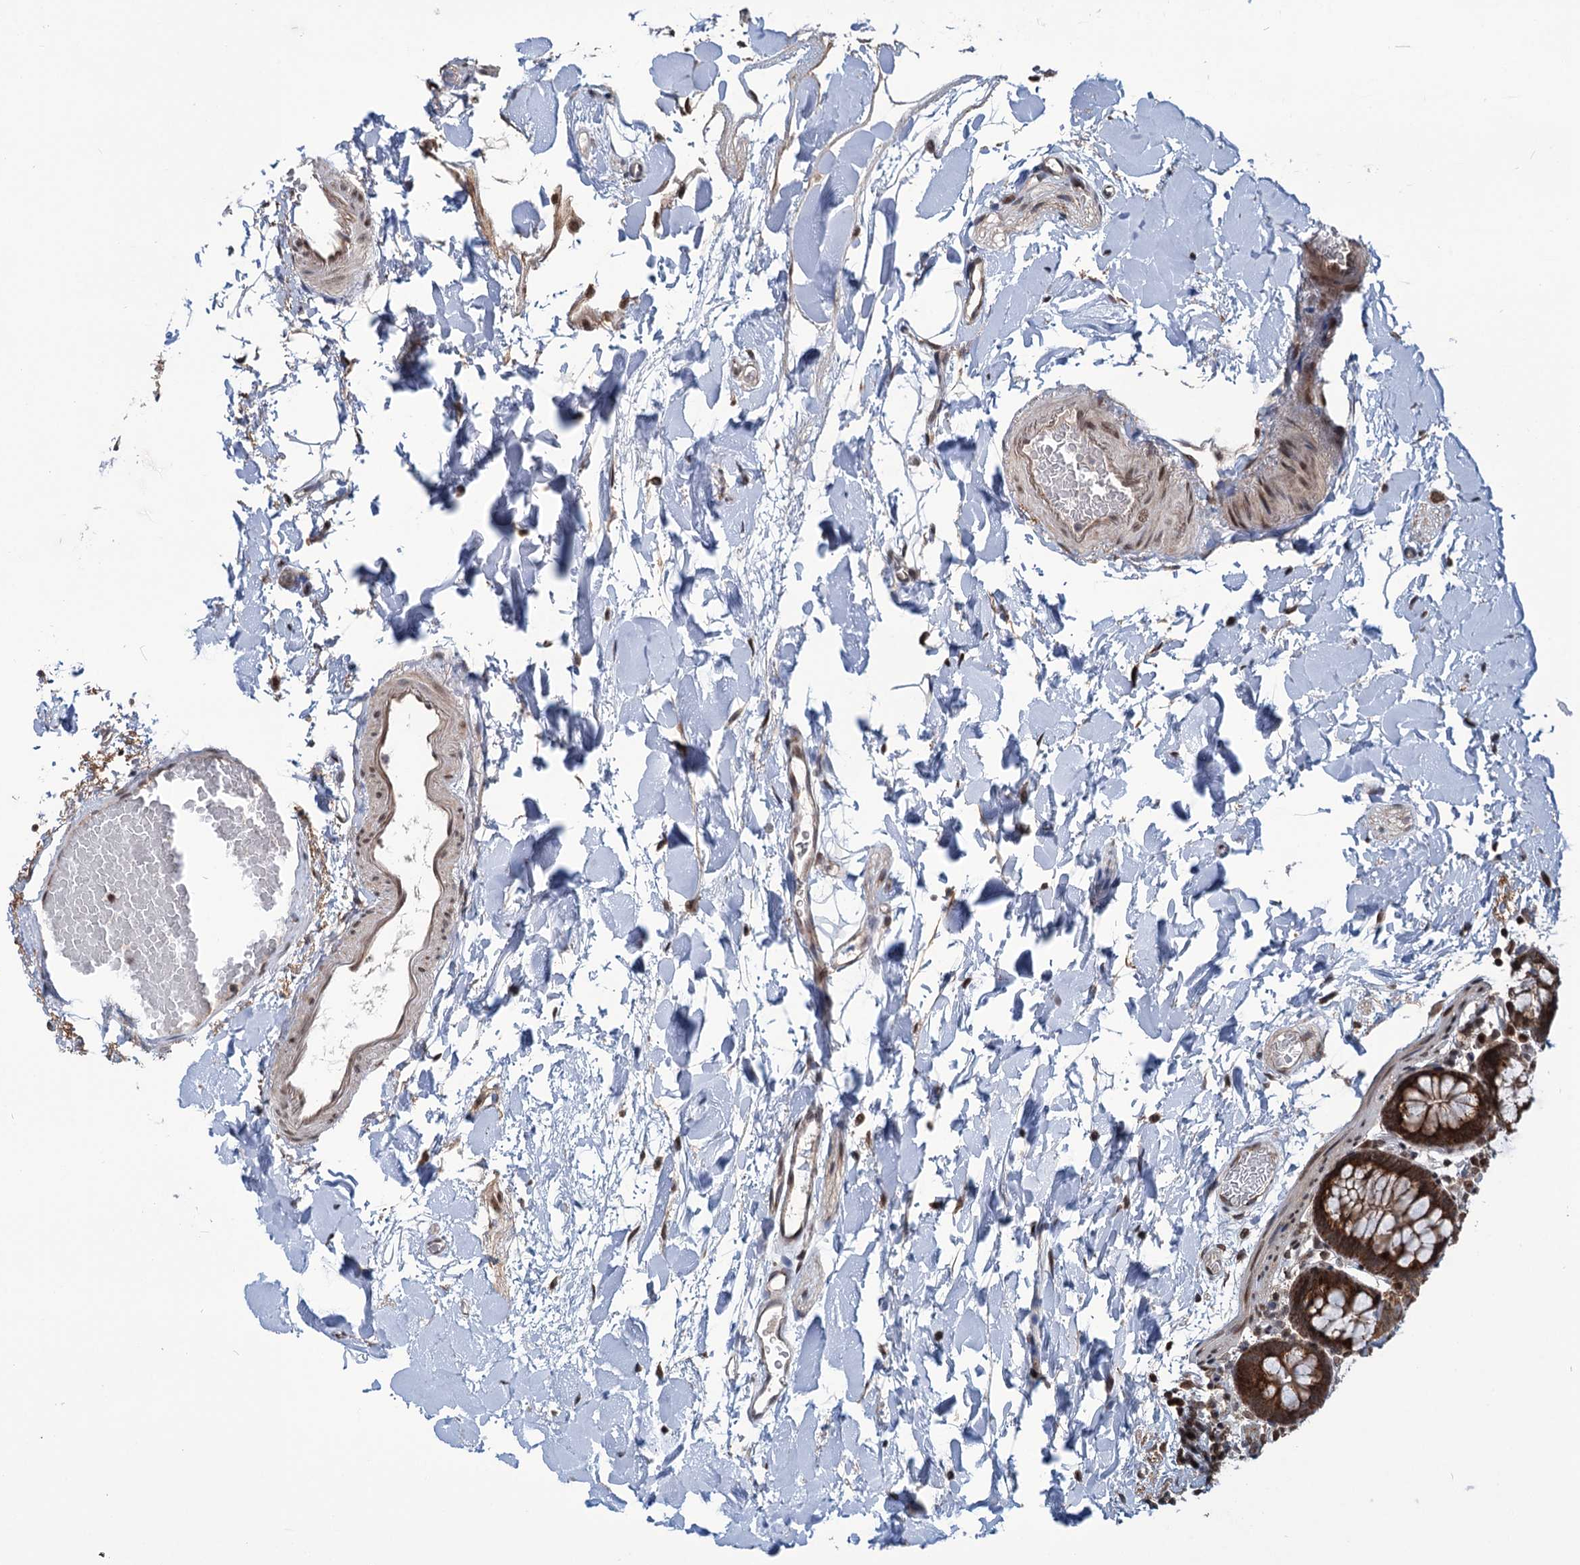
{"staining": {"intensity": "weak", "quantity": ">75%", "location": "cytoplasmic/membranous"}, "tissue": "colon", "cell_type": "Endothelial cells", "image_type": "normal", "snomed": [{"axis": "morphology", "description": "Normal tissue, NOS"}, {"axis": "topography", "description": "Colon"}], "caption": "Weak cytoplasmic/membranous protein expression is identified in about >75% of endothelial cells in colon. (DAB (3,3'-diaminobenzidine) = brown stain, brightfield microscopy at high magnification).", "gene": "PHC3", "patient": {"sex": "male", "age": 75}}